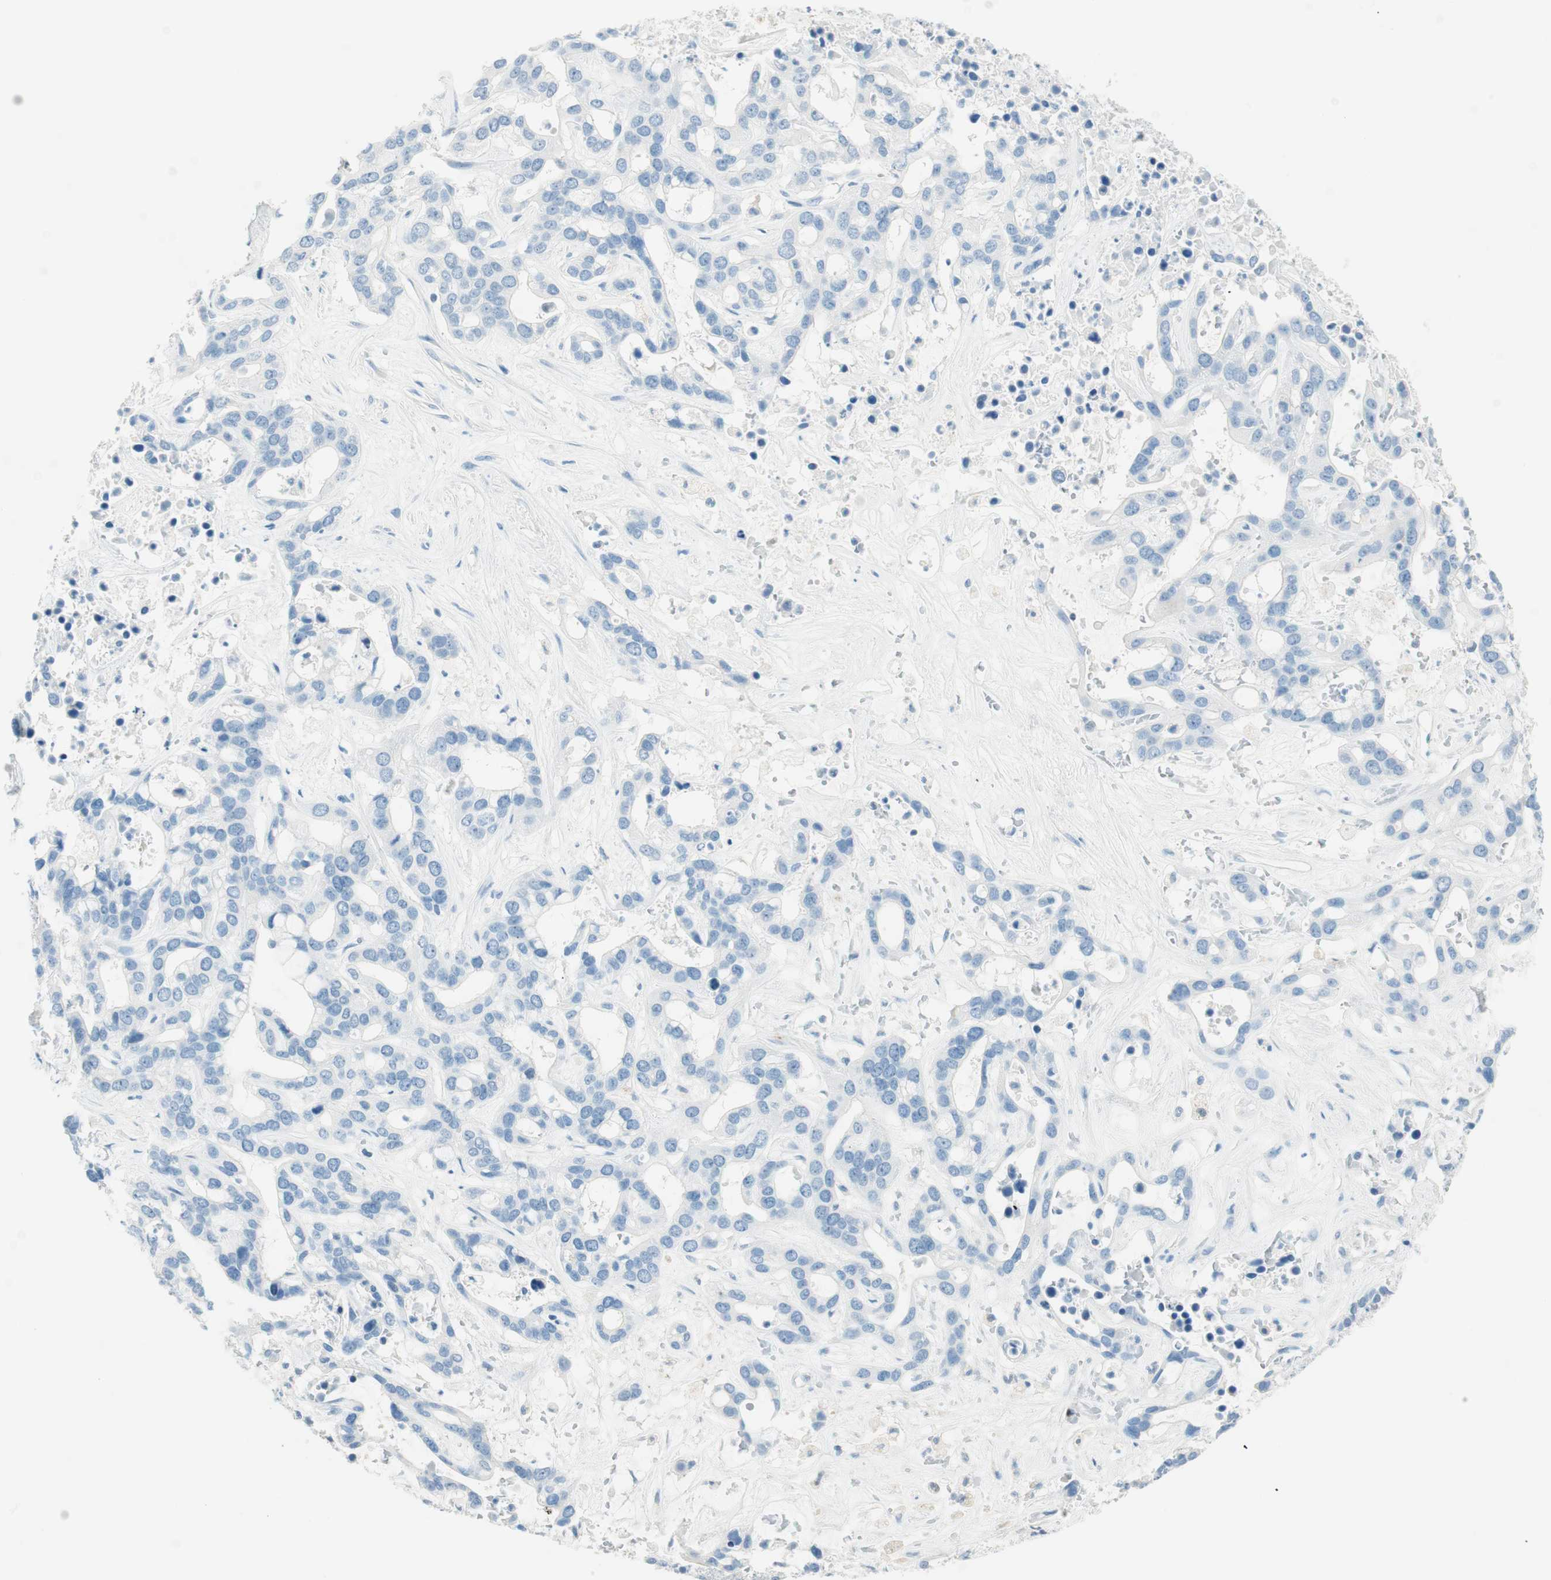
{"staining": {"intensity": "negative", "quantity": "none", "location": "none"}, "tissue": "liver cancer", "cell_type": "Tumor cells", "image_type": "cancer", "snomed": [{"axis": "morphology", "description": "Cholangiocarcinoma"}, {"axis": "topography", "description": "Liver"}], "caption": "High power microscopy photomicrograph of an IHC histopathology image of liver cancer, revealing no significant positivity in tumor cells. (DAB immunohistochemistry, high magnification).", "gene": "TNFRSF13C", "patient": {"sex": "female", "age": 65}}